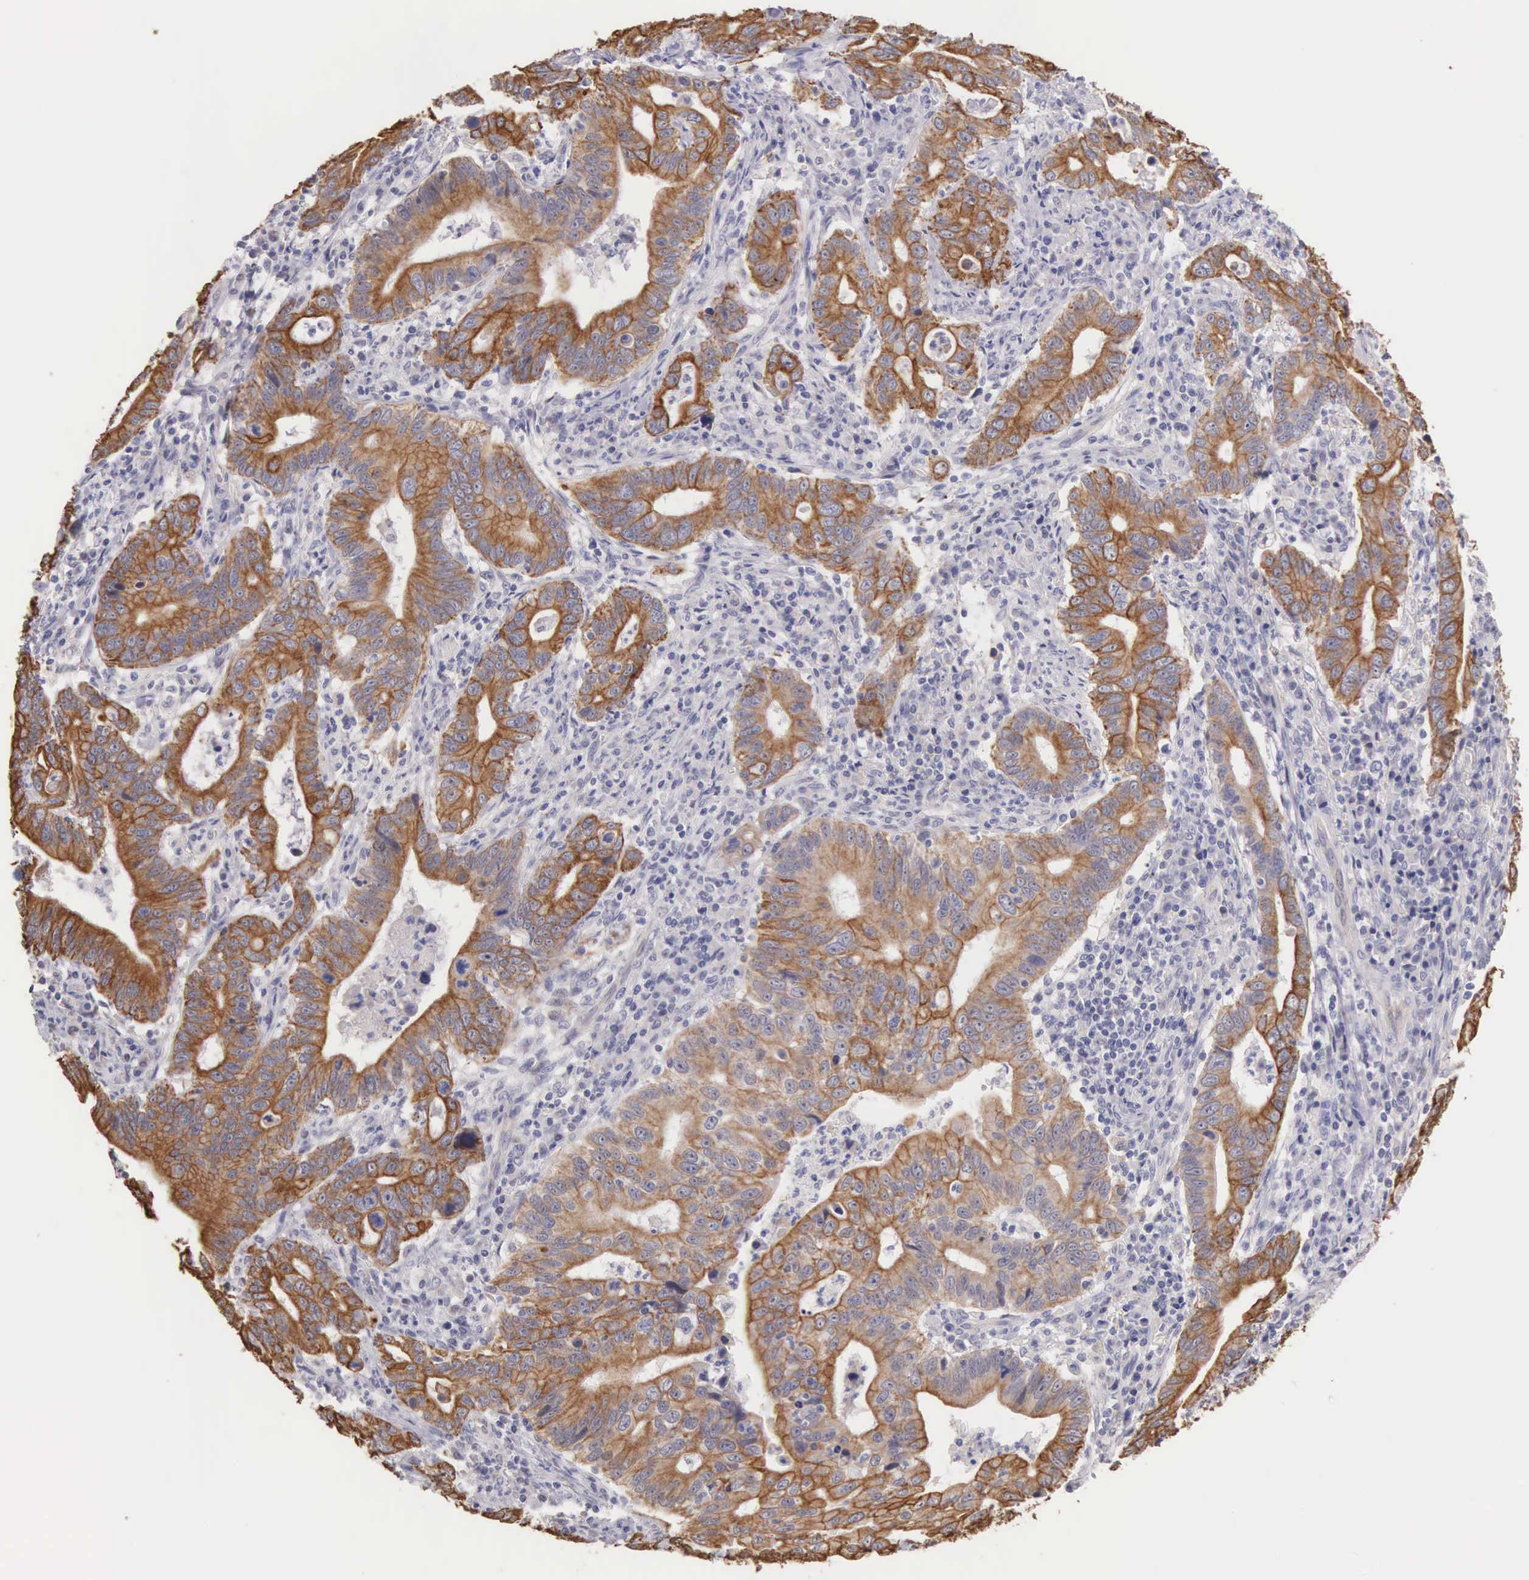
{"staining": {"intensity": "moderate", "quantity": ">75%", "location": "cytoplasmic/membranous"}, "tissue": "stomach cancer", "cell_type": "Tumor cells", "image_type": "cancer", "snomed": [{"axis": "morphology", "description": "Adenocarcinoma, NOS"}, {"axis": "topography", "description": "Stomach, upper"}], "caption": "Adenocarcinoma (stomach) was stained to show a protein in brown. There is medium levels of moderate cytoplasmic/membranous positivity in about >75% of tumor cells.", "gene": "PIR", "patient": {"sex": "male", "age": 63}}